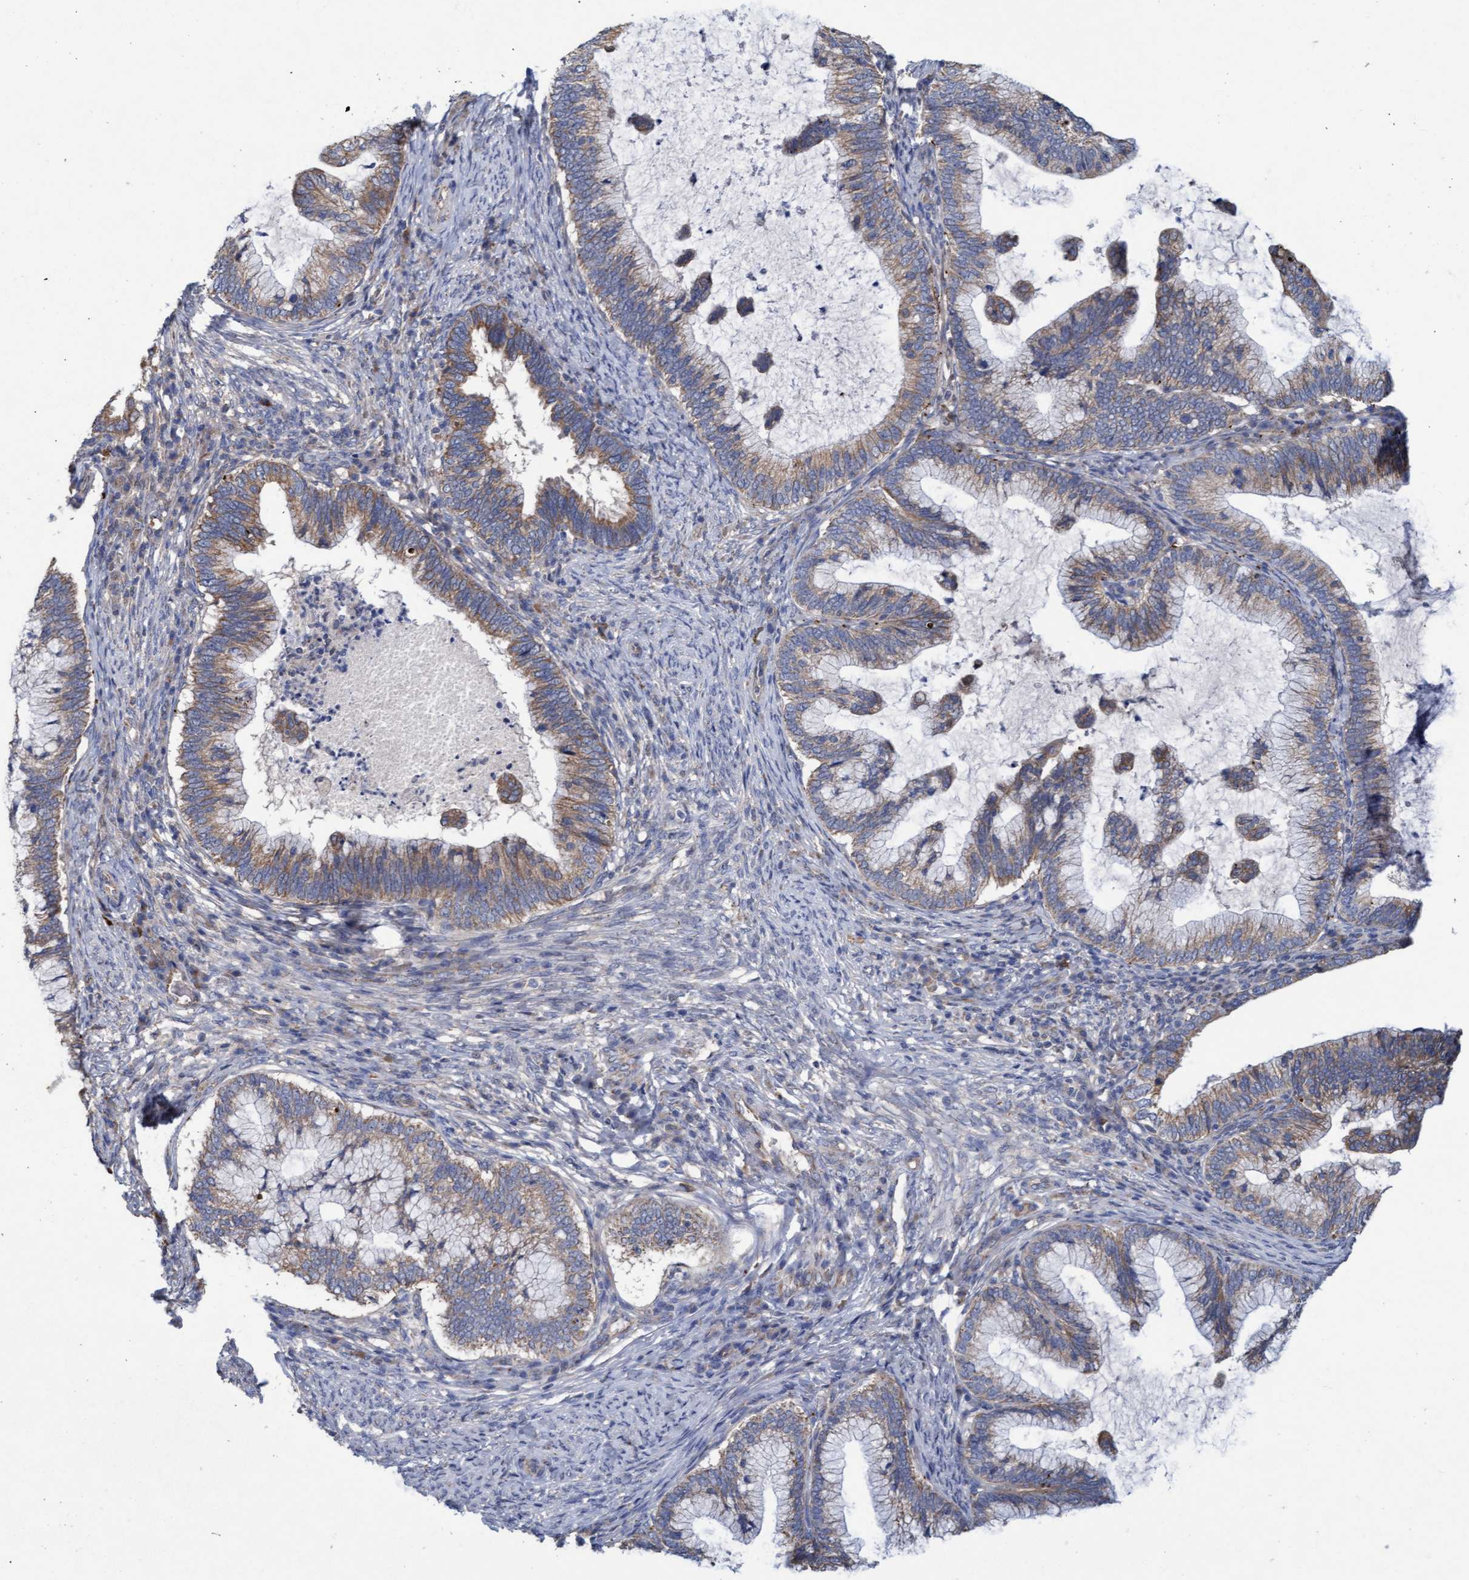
{"staining": {"intensity": "moderate", "quantity": ">75%", "location": "cytoplasmic/membranous"}, "tissue": "cervical cancer", "cell_type": "Tumor cells", "image_type": "cancer", "snomed": [{"axis": "morphology", "description": "Adenocarcinoma, NOS"}, {"axis": "topography", "description": "Cervix"}], "caption": "Immunohistochemistry staining of cervical cancer (adenocarcinoma), which displays medium levels of moderate cytoplasmic/membranous expression in about >75% of tumor cells indicating moderate cytoplasmic/membranous protein staining. The staining was performed using DAB (brown) for protein detection and nuclei were counterstained in hematoxylin (blue).", "gene": "MRPL38", "patient": {"sex": "female", "age": 36}}